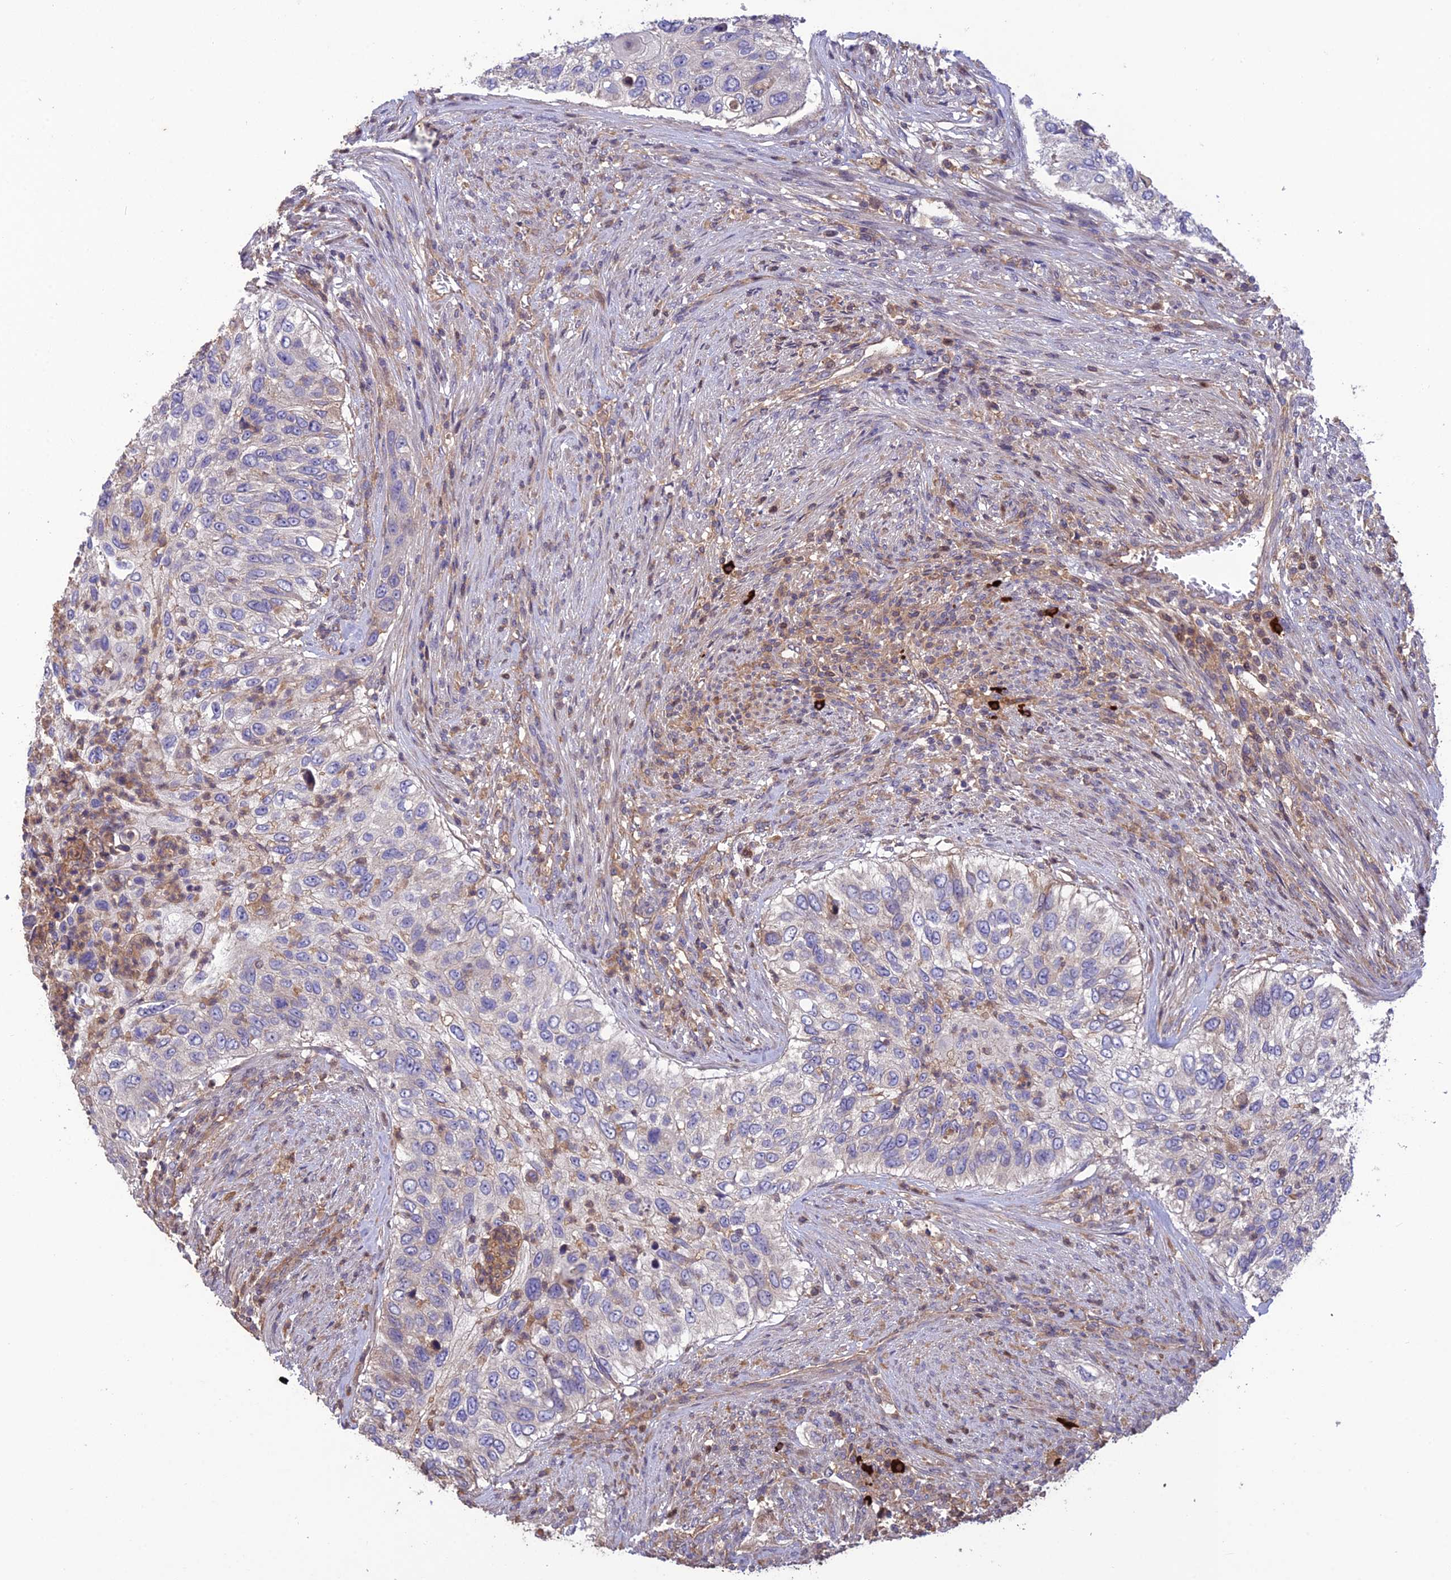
{"staining": {"intensity": "weak", "quantity": "<25%", "location": "cytoplasmic/membranous"}, "tissue": "urothelial cancer", "cell_type": "Tumor cells", "image_type": "cancer", "snomed": [{"axis": "morphology", "description": "Urothelial carcinoma, High grade"}, {"axis": "topography", "description": "Urinary bladder"}], "caption": "This is an IHC photomicrograph of human high-grade urothelial carcinoma. There is no staining in tumor cells.", "gene": "MIOS", "patient": {"sex": "female", "age": 60}}